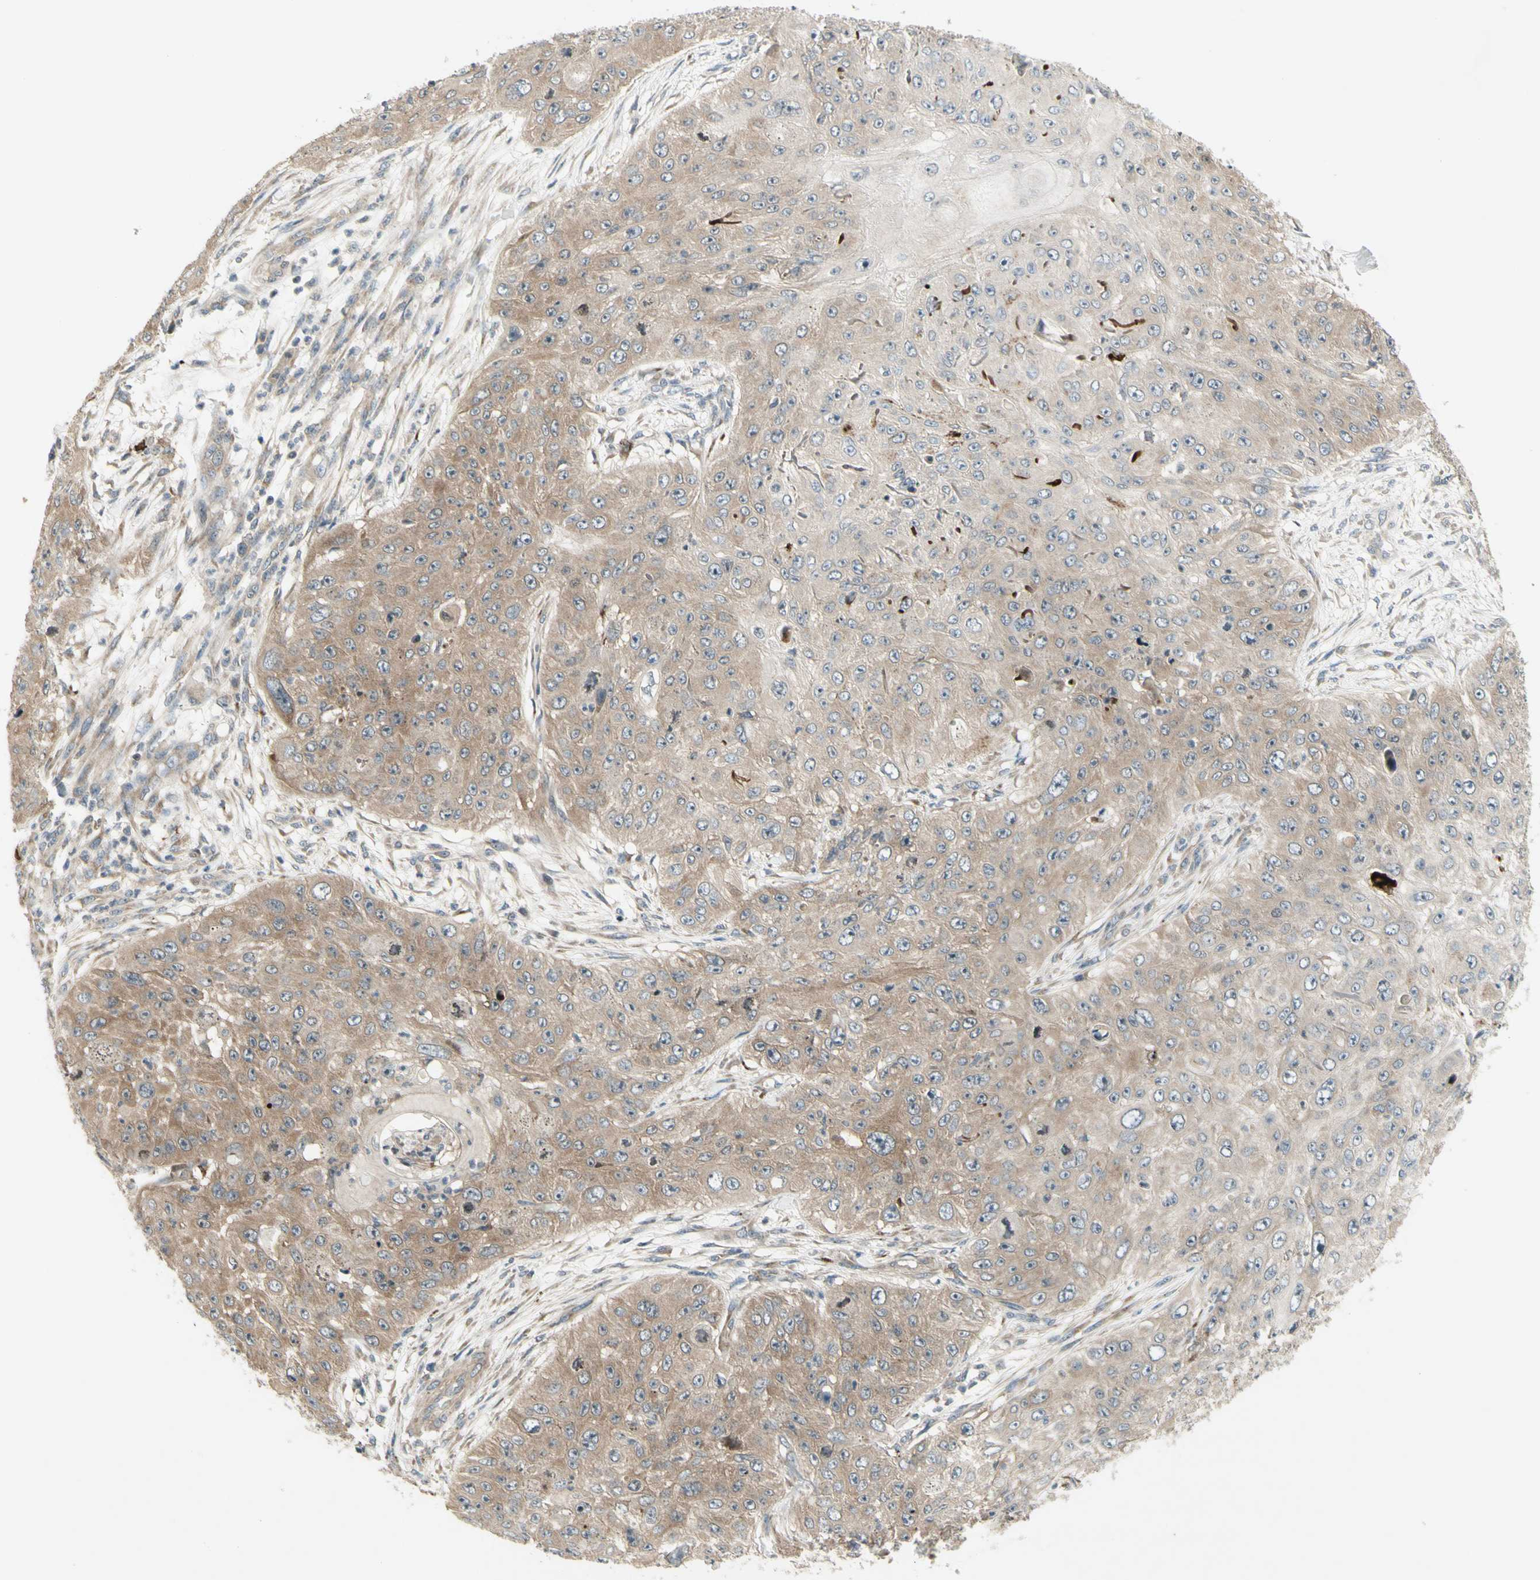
{"staining": {"intensity": "moderate", "quantity": "25%-75%", "location": "cytoplasmic/membranous"}, "tissue": "skin cancer", "cell_type": "Tumor cells", "image_type": "cancer", "snomed": [{"axis": "morphology", "description": "Squamous cell carcinoma, NOS"}, {"axis": "topography", "description": "Skin"}], "caption": "Brown immunohistochemical staining in human skin squamous cell carcinoma exhibits moderate cytoplasmic/membranous expression in about 25%-75% of tumor cells.", "gene": "ETF1", "patient": {"sex": "female", "age": 80}}